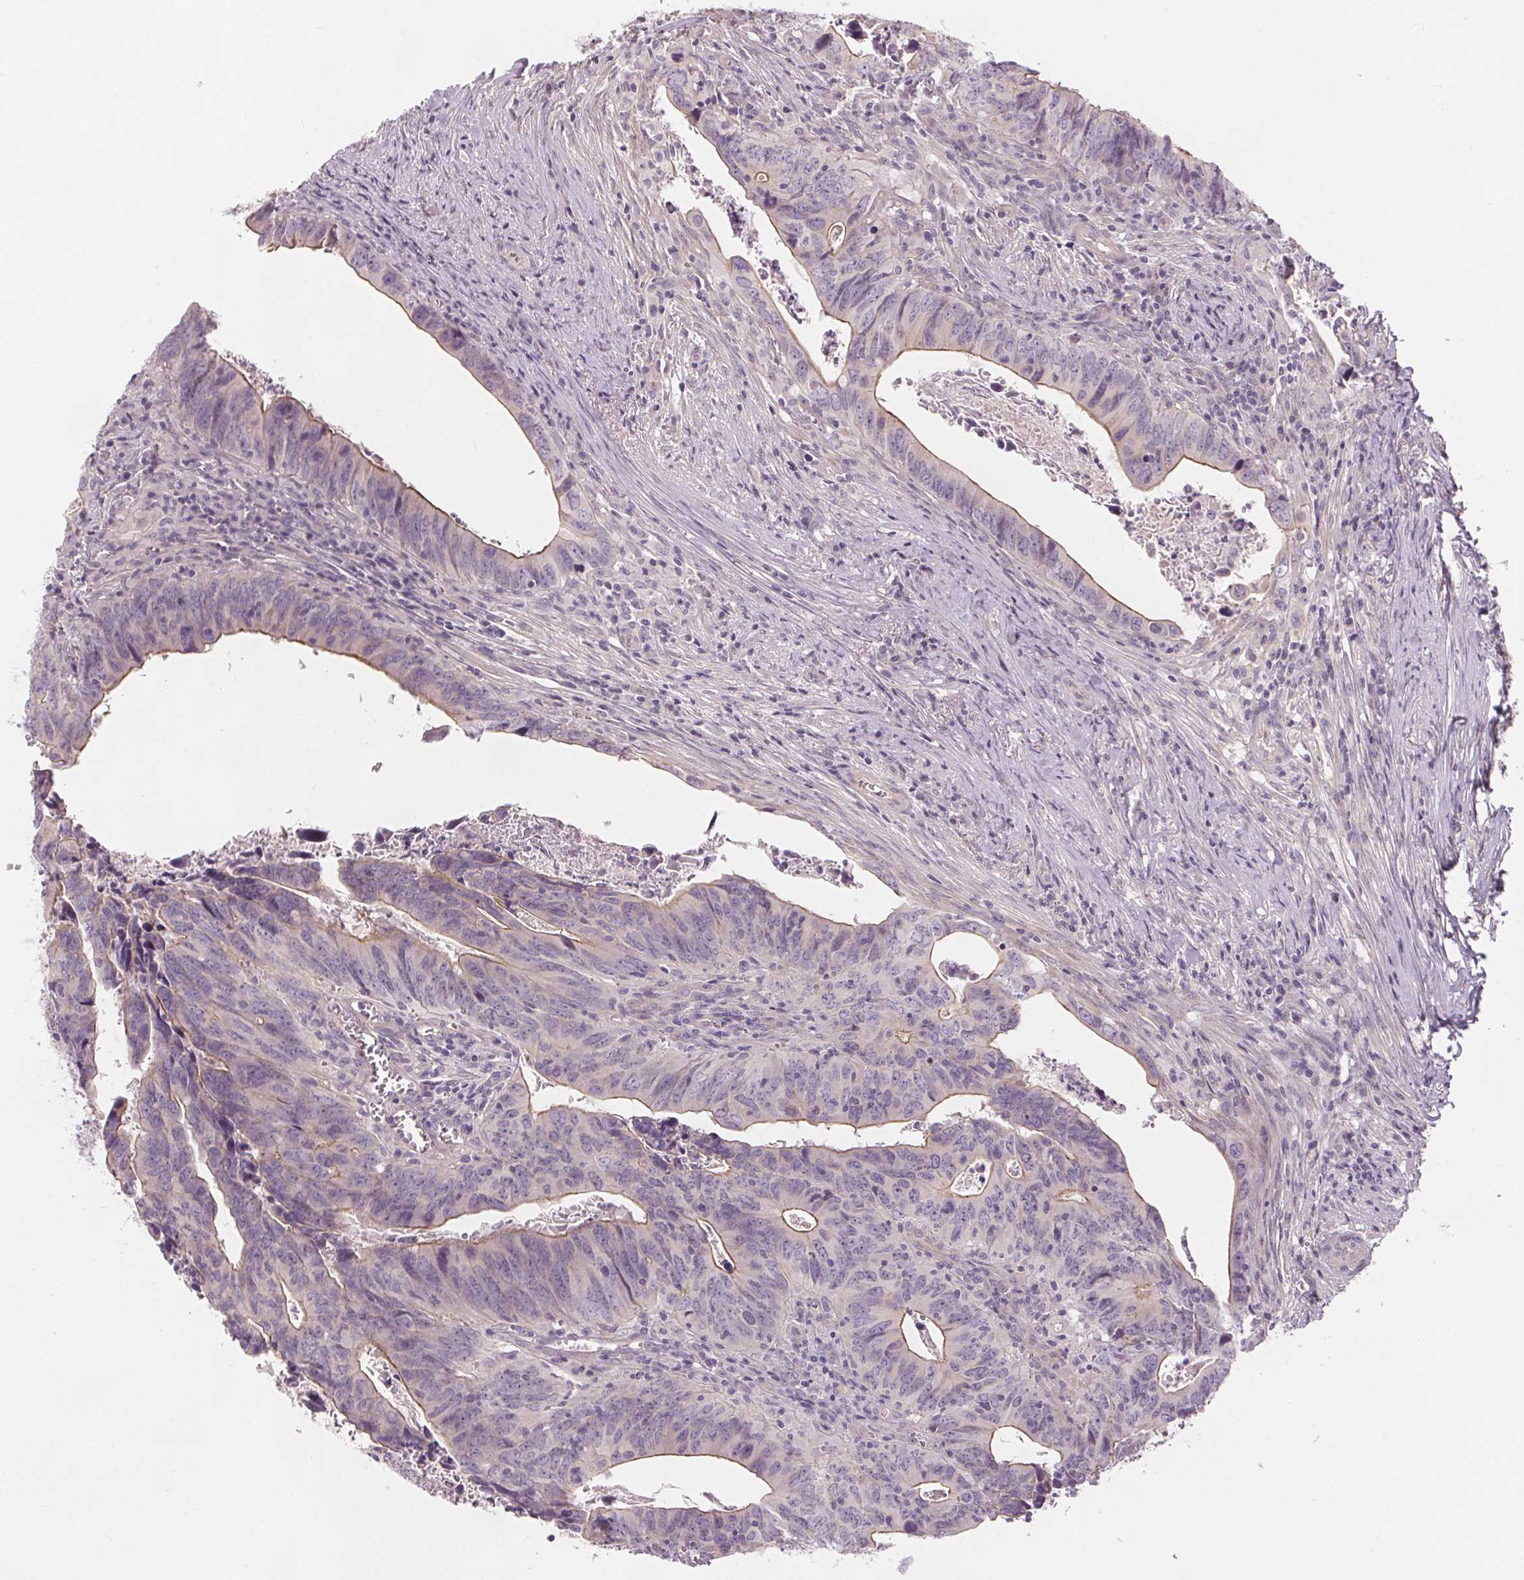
{"staining": {"intensity": "moderate", "quantity": "<25%", "location": "cytoplasmic/membranous"}, "tissue": "colorectal cancer", "cell_type": "Tumor cells", "image_type": "cancer", "snomed": [{"axis": "morphology", "description": "Adenocarcinoma, NOS"}, {"axis": "topography", "description": "Colon"}], "caption": "Colorectal adenocarcinoma stained with DAB immunohistochemistry (IHC) exhibits low levels of moderate cytoplasmic/membranous staining in about <25% of tumor cells.", "gene": "VNN1", "patient": {"sex": "female", "age": 82}}